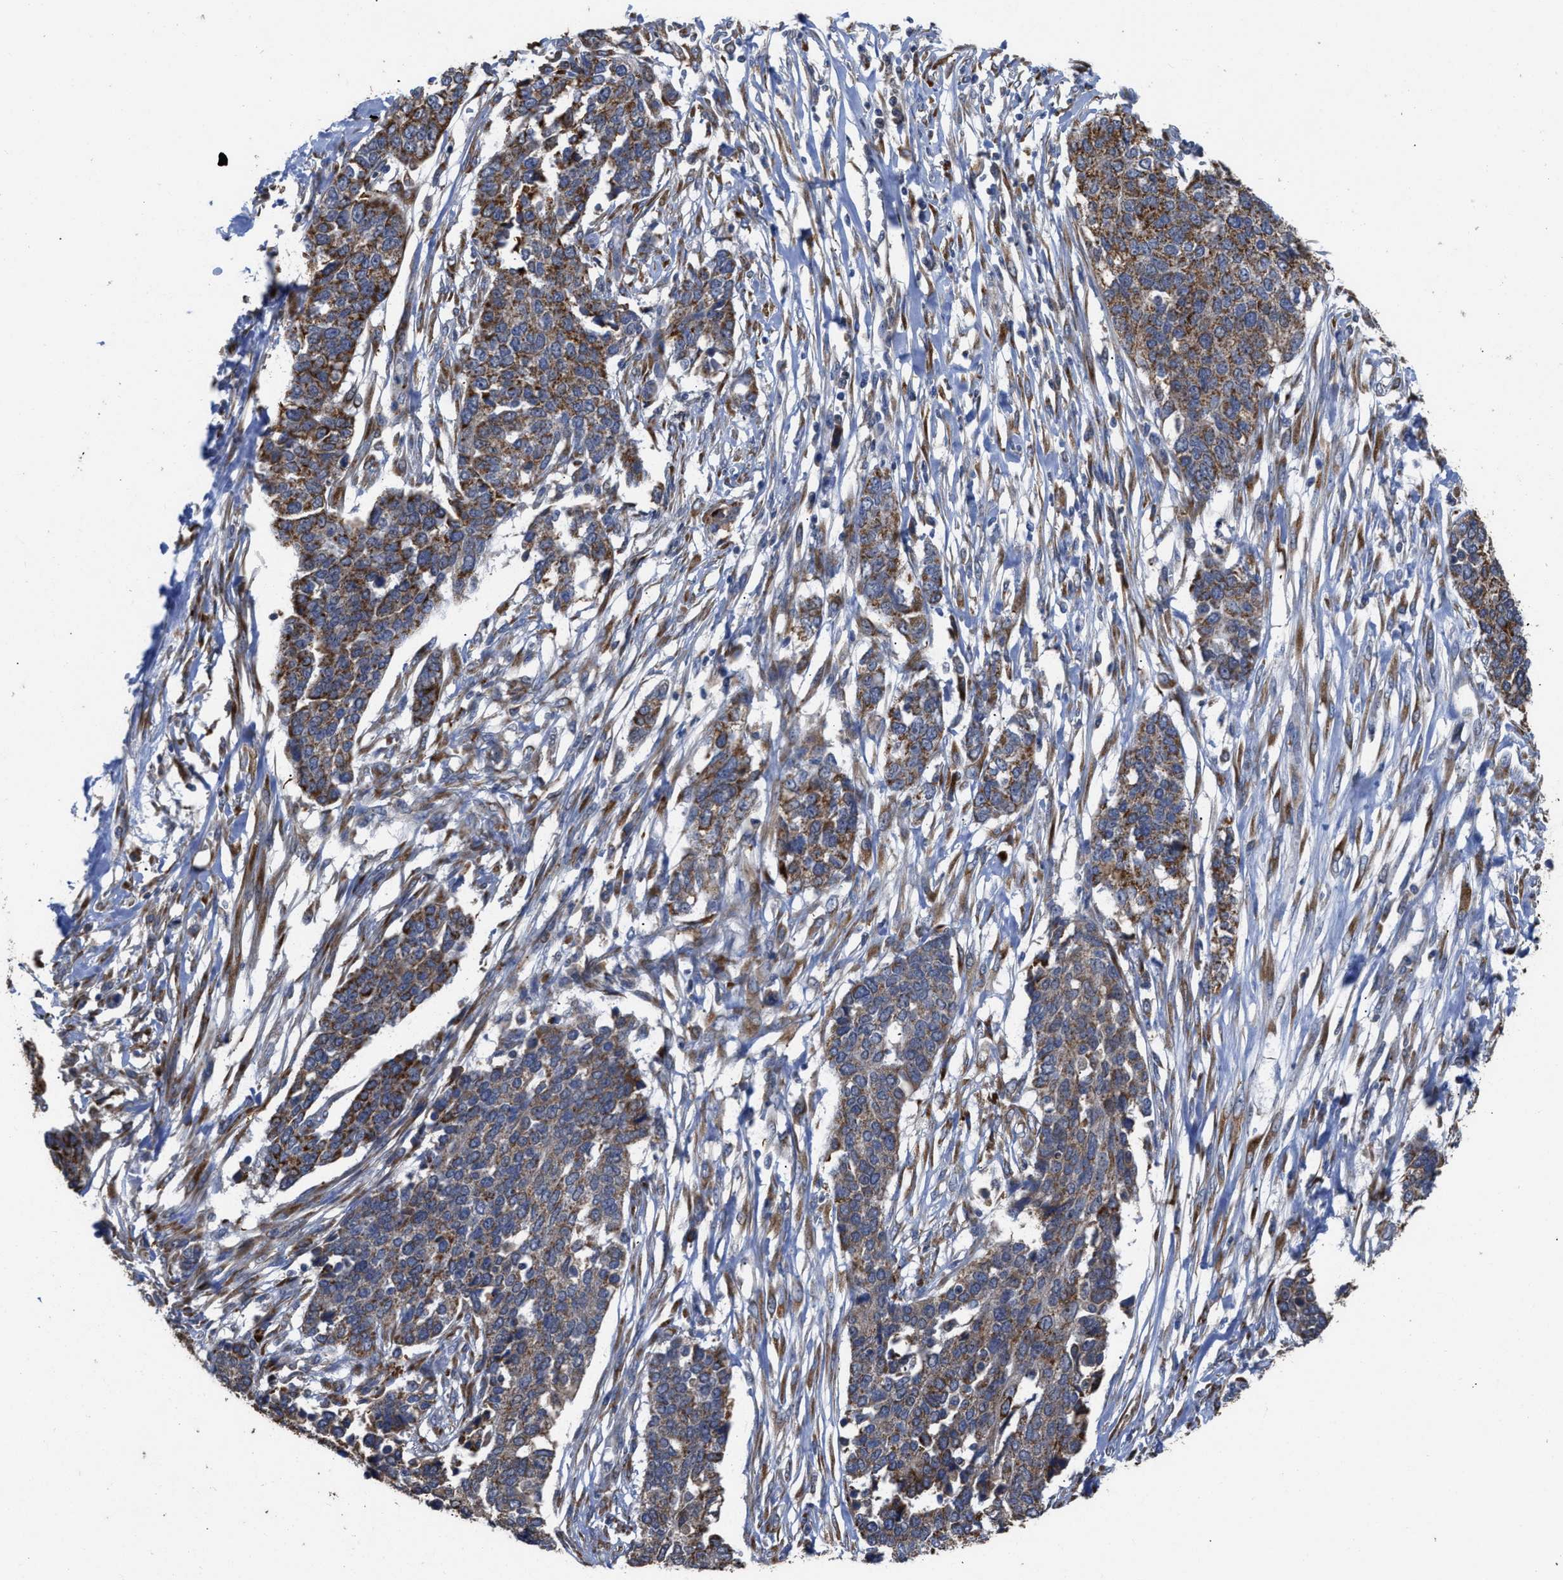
{"staining": {"intensity": "moderate", "quantity": ">75%", "location": "cytoplasmic/membranous"}, "tissue": "ovarian cancer", "cell_type": "Tumor cells", "image_type": "cancer", "snomed": [{"axis": "morphology", "description": "Cystadenocarcinoma, serous, NOS"}, {"axis": "topography", "description": "Ovary"}], "caption": "There is medium levels of moderate cytoplasmic/membranous expression in tumor cells of ovarian cancer (serous cystadenocarcinoma), as demonstrated by immunohistochemical staining (brown color).", "gene": "AK2", "patient": {"sex": "female", "age": 44}}